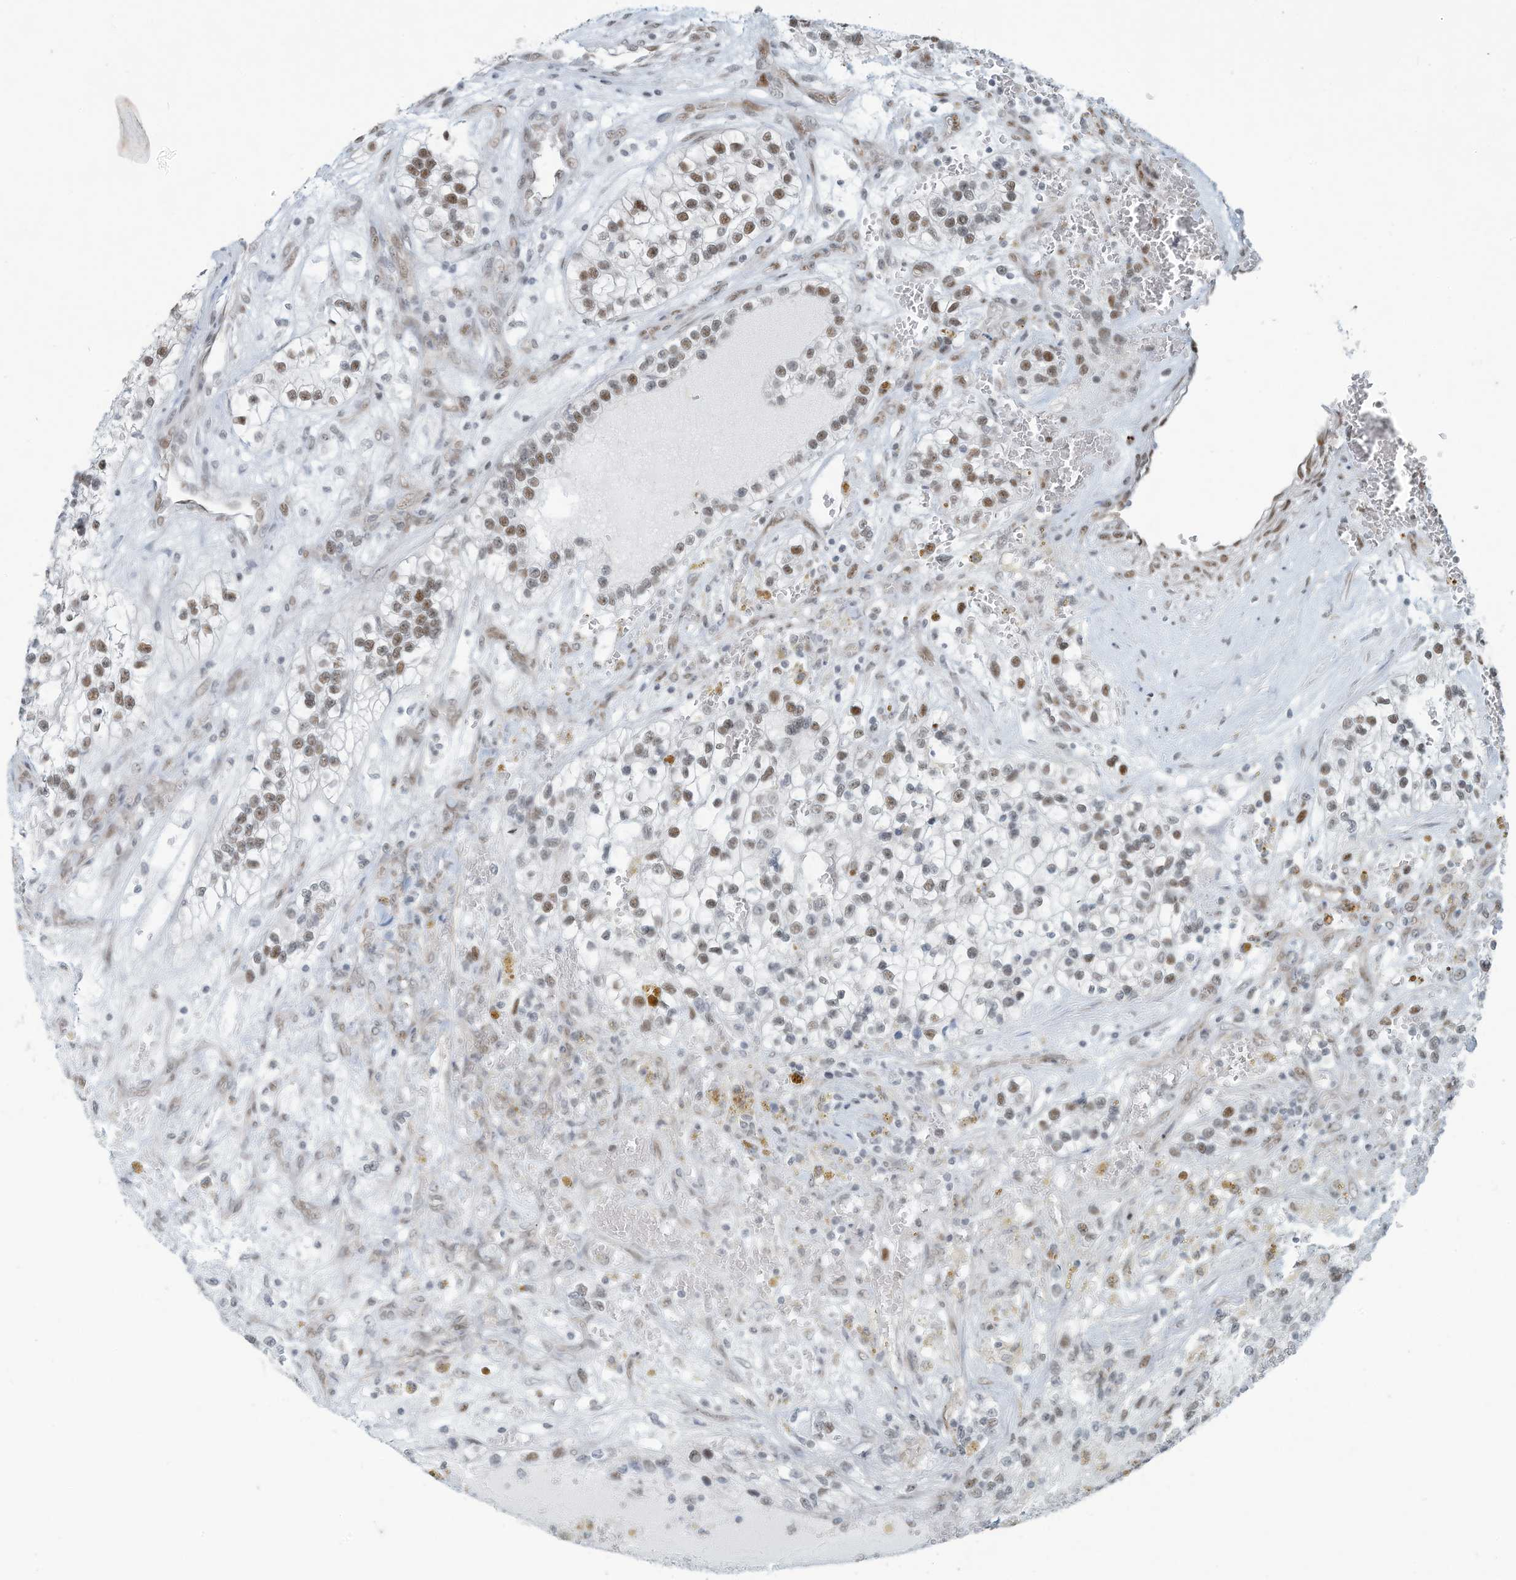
{"staining": {"intensity": "moderate", "quantity": "25%-75%", "location": "nuclear"}, "tissue": "renal cancer", "cell_type": "Tumor cells", "image_type": "cancer", "snomed": [{"axis": "morphology", "description": "Adenocarcinoma, NOS"}, {"axis": "topography", "description": "Kidney"}], "caption": "Renal adenocarcinoma stained with immunohistochemistry shows moderate nuclear positivity in approximately 25%-75% of tumor cells.", "gene": "SARNP", "patient": {"sex": "female", "age": 57}}